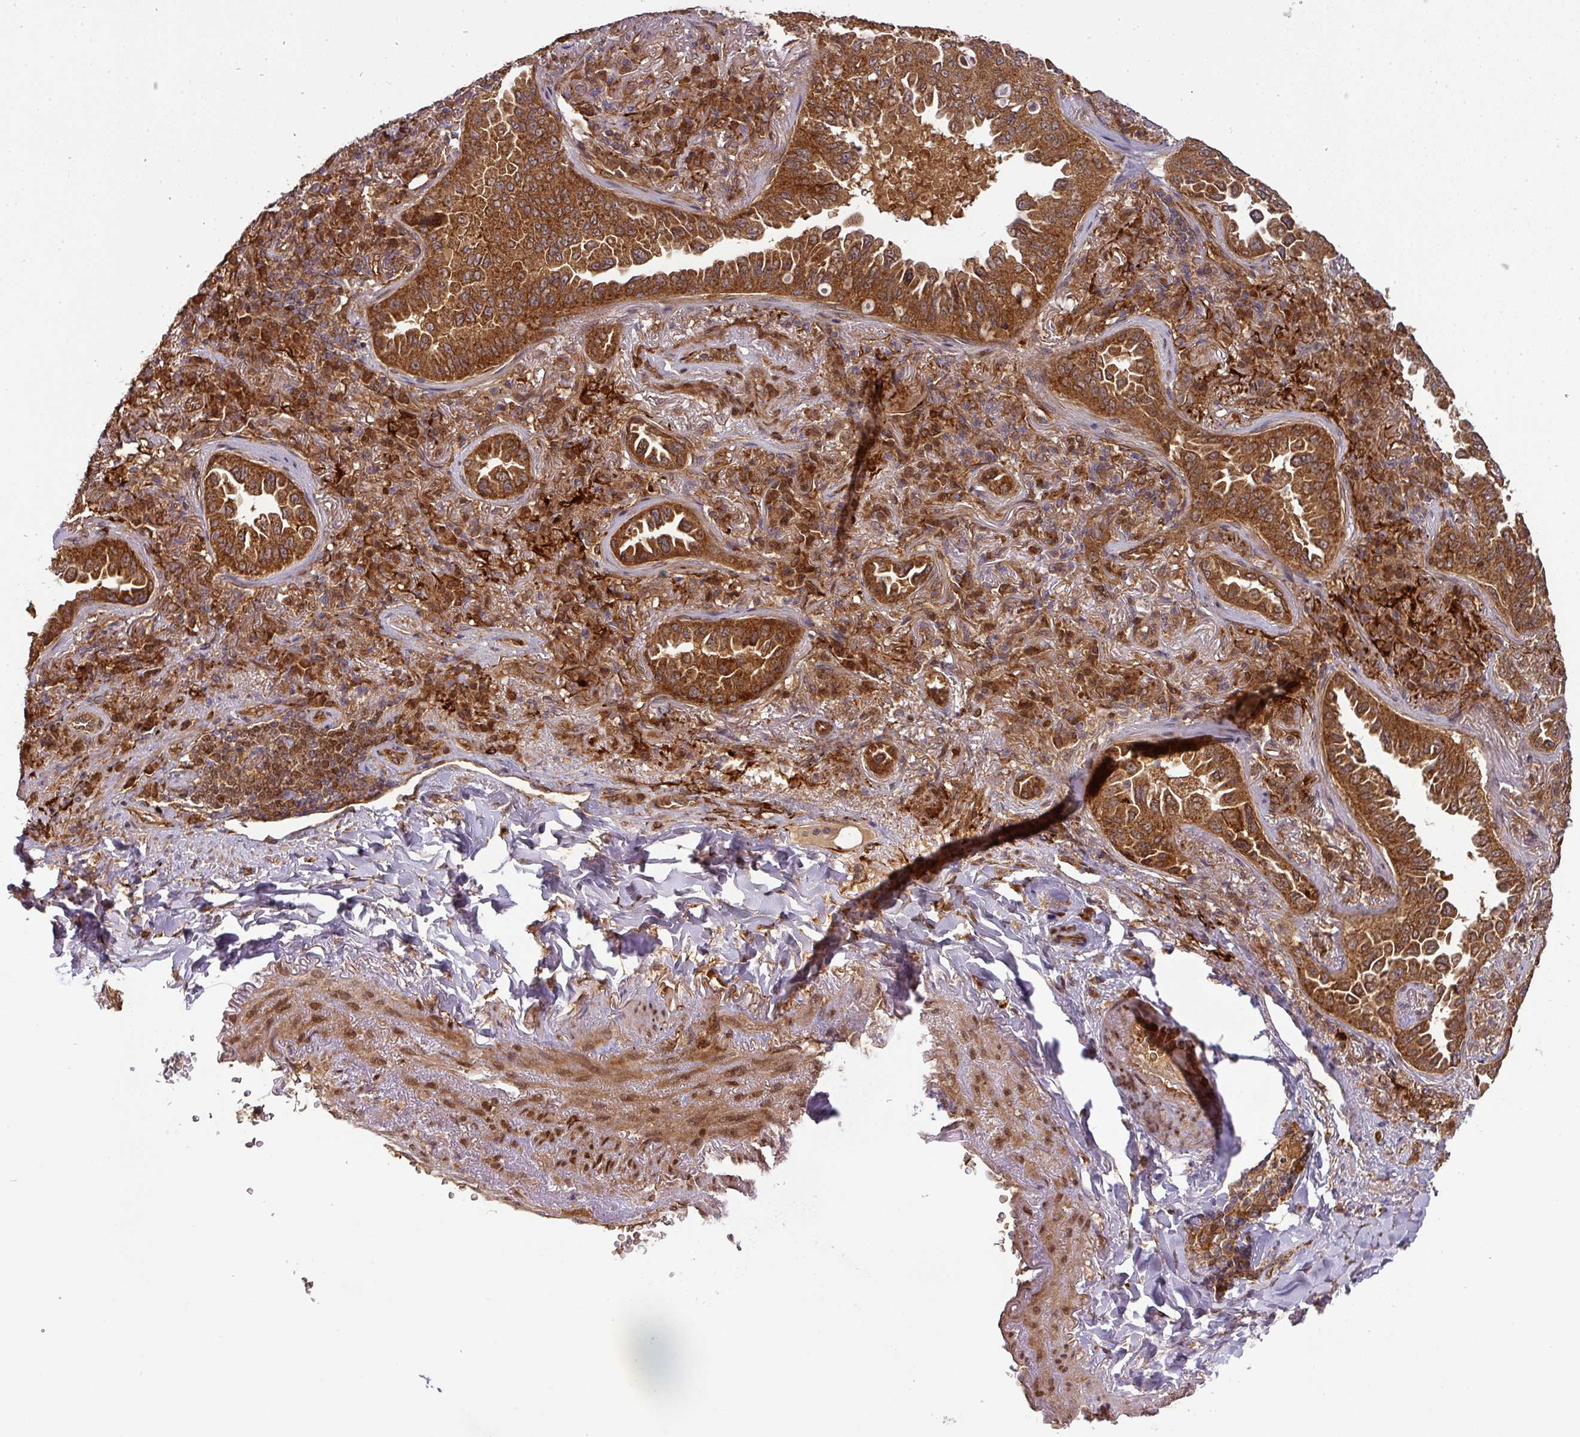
{"staining": {"intensity": "strong", "quantity": ">75%", "location": "cytoplasmic/membranous"}, "tissue": "lung cancer", "cell_type": "Tumor cells", "image_type": "cancer", "snomed": [{"axis": "morphology", "description": "Adenocarcinoma, NOS"}, {"axis": "topography", "description": "Lung"}], "caption": "Immunohistochemical staining of human lung adenocarcinoma shows high levels of strong cytoplasmic/membranous protein expression in about >75% of tumor cells.", "gene": "MALSU1", "patient": {"sex": "female", "age": 69}}